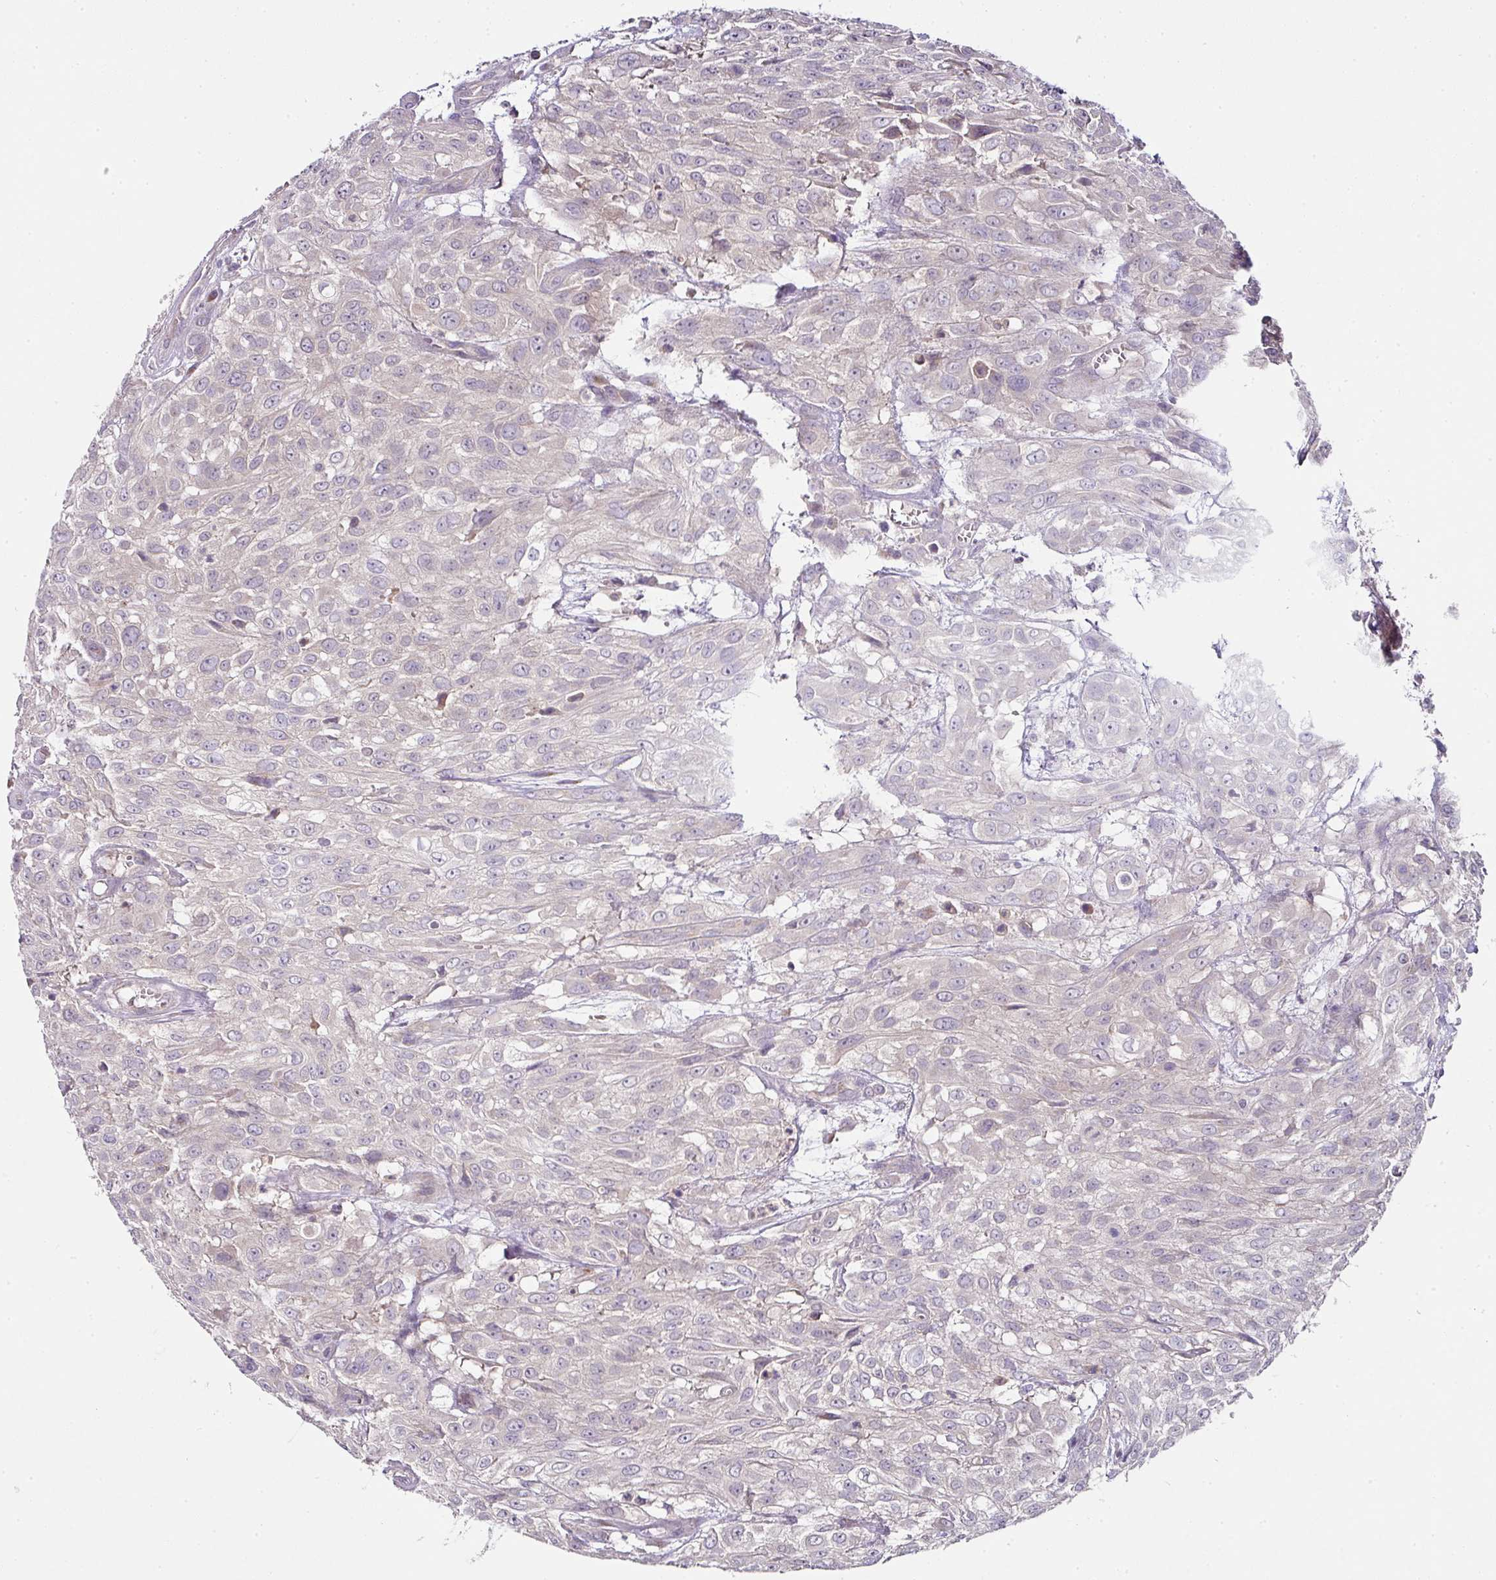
{"staining": {"intensity": "negative", "quantity": "none", "location": "none"}, "tissue": "urothelial cancer", "cell_type": "Tumor cells", "image_type": "cancer", "snomed": [{"axis": "morphology", "description": "Urothelial carcinoma, High grade"}, {"axis": "topography", "description": "Urinary bladder"}], "caption": "DAB immunohistochemical staining of human urothelial cancer shows no significant staining in tumor cells.", "gene": "SKIC2", "patient": {"sex": "male", "age": 57}}